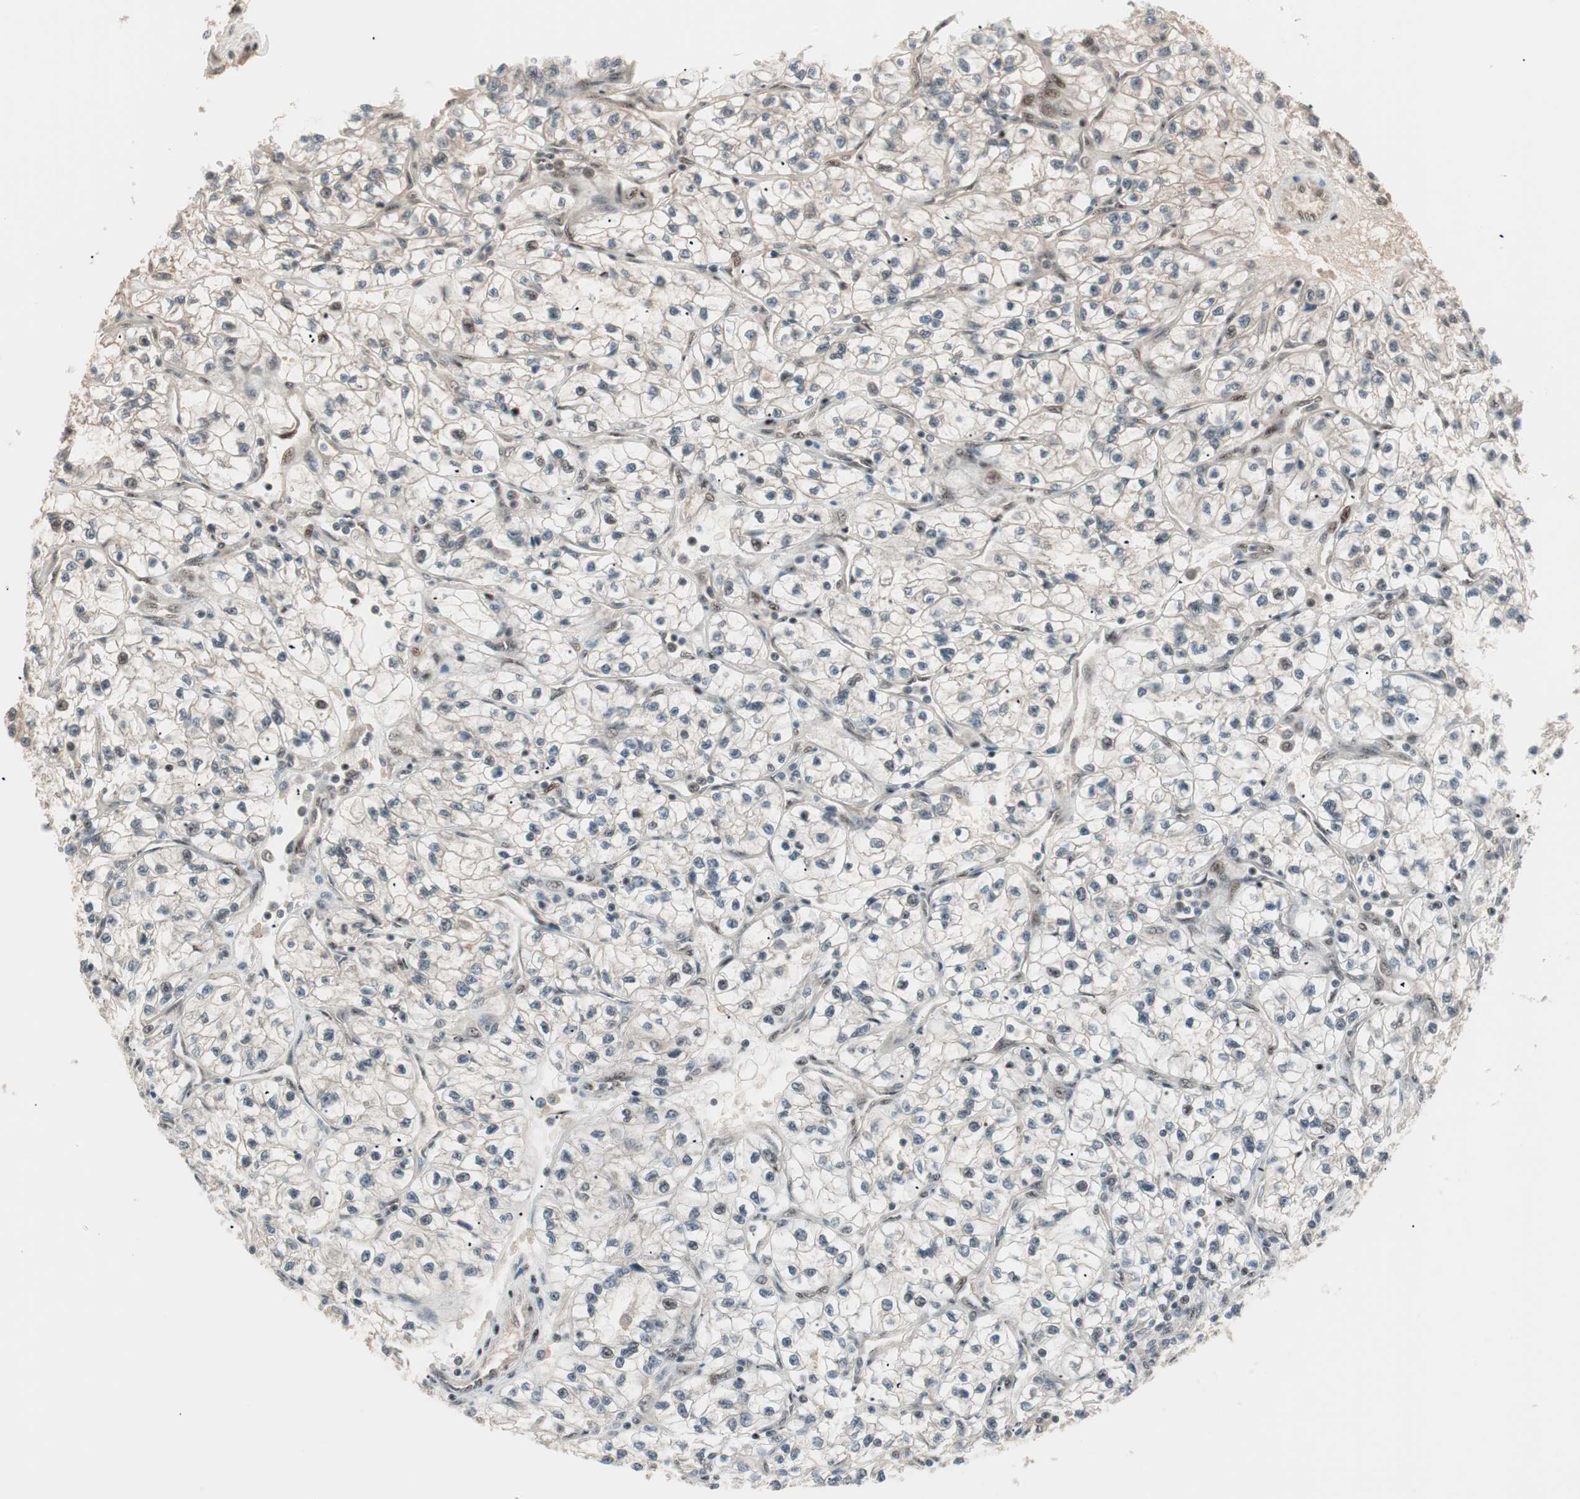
{"staining": {"intensity": "negative", "quantity": "none", "location": "none"}, "tissue": "renal cancer", "cell_type": "Tumor cells", "image_type": "cancer", "snomed": [{"axis": "morphology", "description": "Adenocarcinoma, NOS"}, {"axis": "topography", "description": "Kidney"}], "caption": "Renal cancer (adenocarcinoma) was stained to show a protein in brown. There is no significant expression in tumor cells. (DAB (3,3'-diaminobenzidine) immunohistochemistry (IHC) with hematoxylin counter stain).", "gene": "NR5A2", "patient": {"sex": "female", "age": 57}}